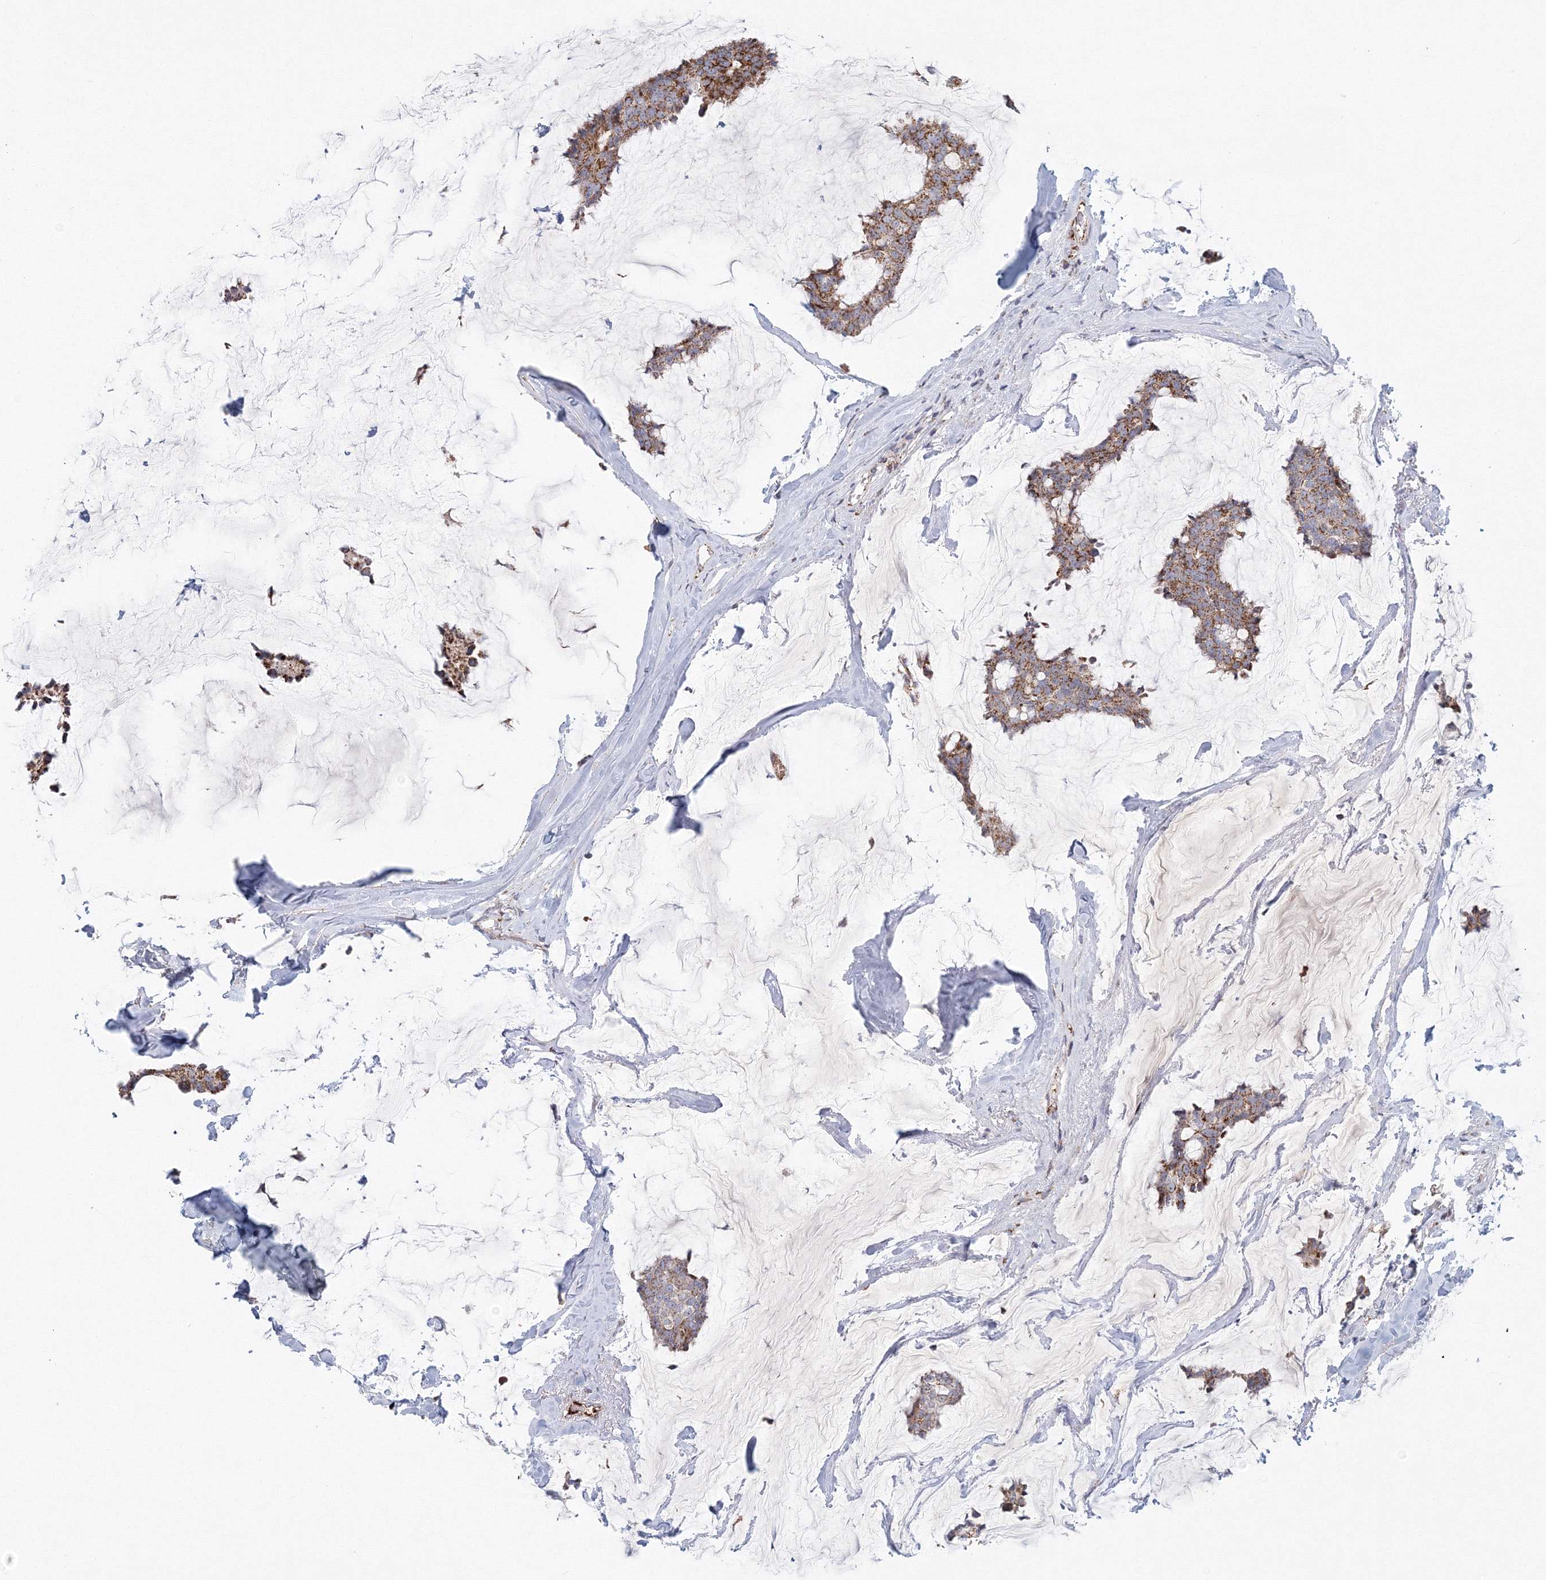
{"staining": {"intensity": "moderate", "quantity": ">75%", "location": "cytoplasmic/membranous"}, "tissue": "breast cancer", "cell_type": "Tumor cells", "image_type": "cancer", "snomed": [{"axis": "morphology", "description": "Duct carcinoma"}, {"axis": "topography", "description": "Breast"}], "caption": "Immunohistochemistry image of human breast cancer stained for a protein (brown), which shows medium levels of moderate cytoplasmic/membranous staining in approximately >75% of tumor cells.", "gene": "GRPEL1", "patient": {"sex": "female", "age": 93}}